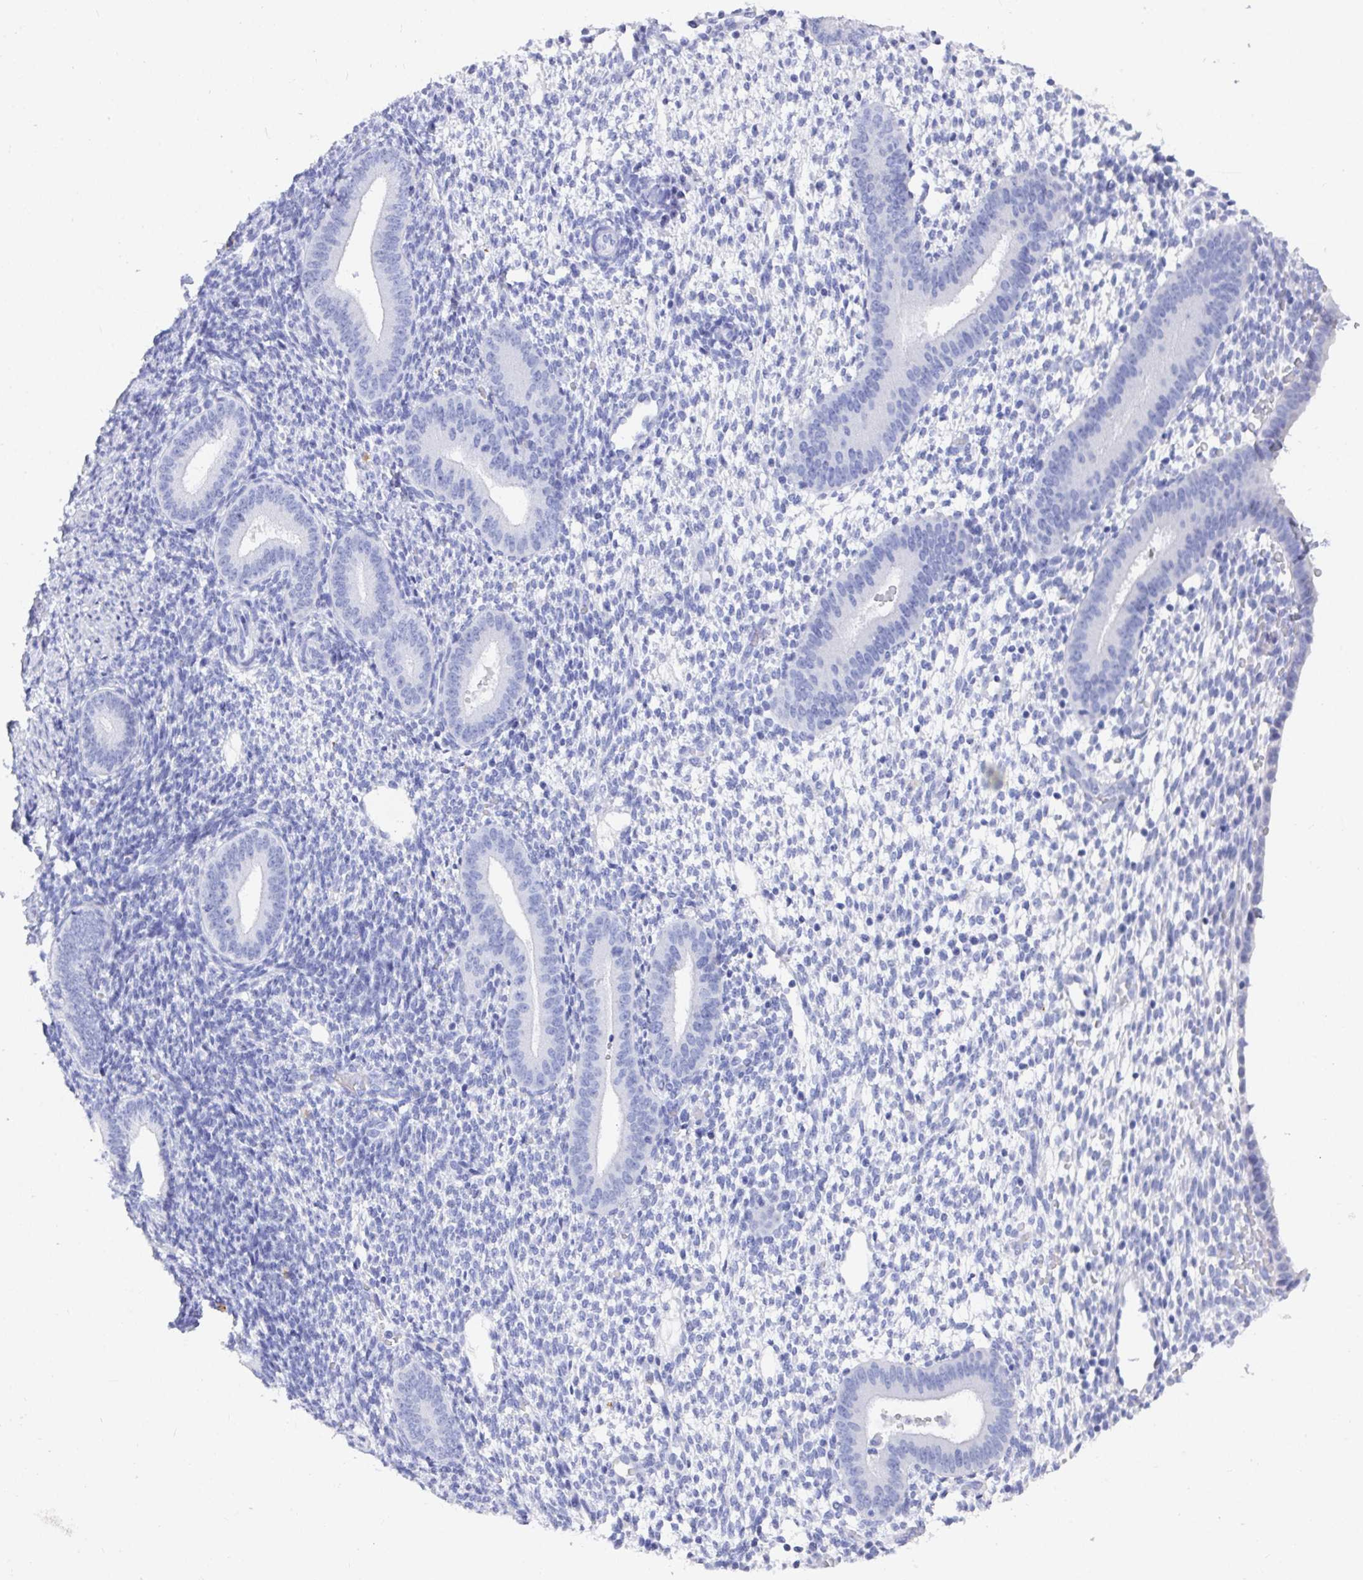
{"staining": {"intensity": "negative", "quantity": "none", "location": "none"}, "tissue": "endometrium", "cell_type": "Cells in endometrial stroma", "image_type": "normal", "snomed": [{"axis": "morphology", "description": "Normal tissue, NOS"}, {"axis": "topography", "description": "Endometrium"}], "caption": "This is a histopathology image of immunohistochemistry staining of normal endometrium, which shows no expression in cells in endometrial stroma.", "gene": "GRIA1", "patient": {"sex": "female", "age": 40}}